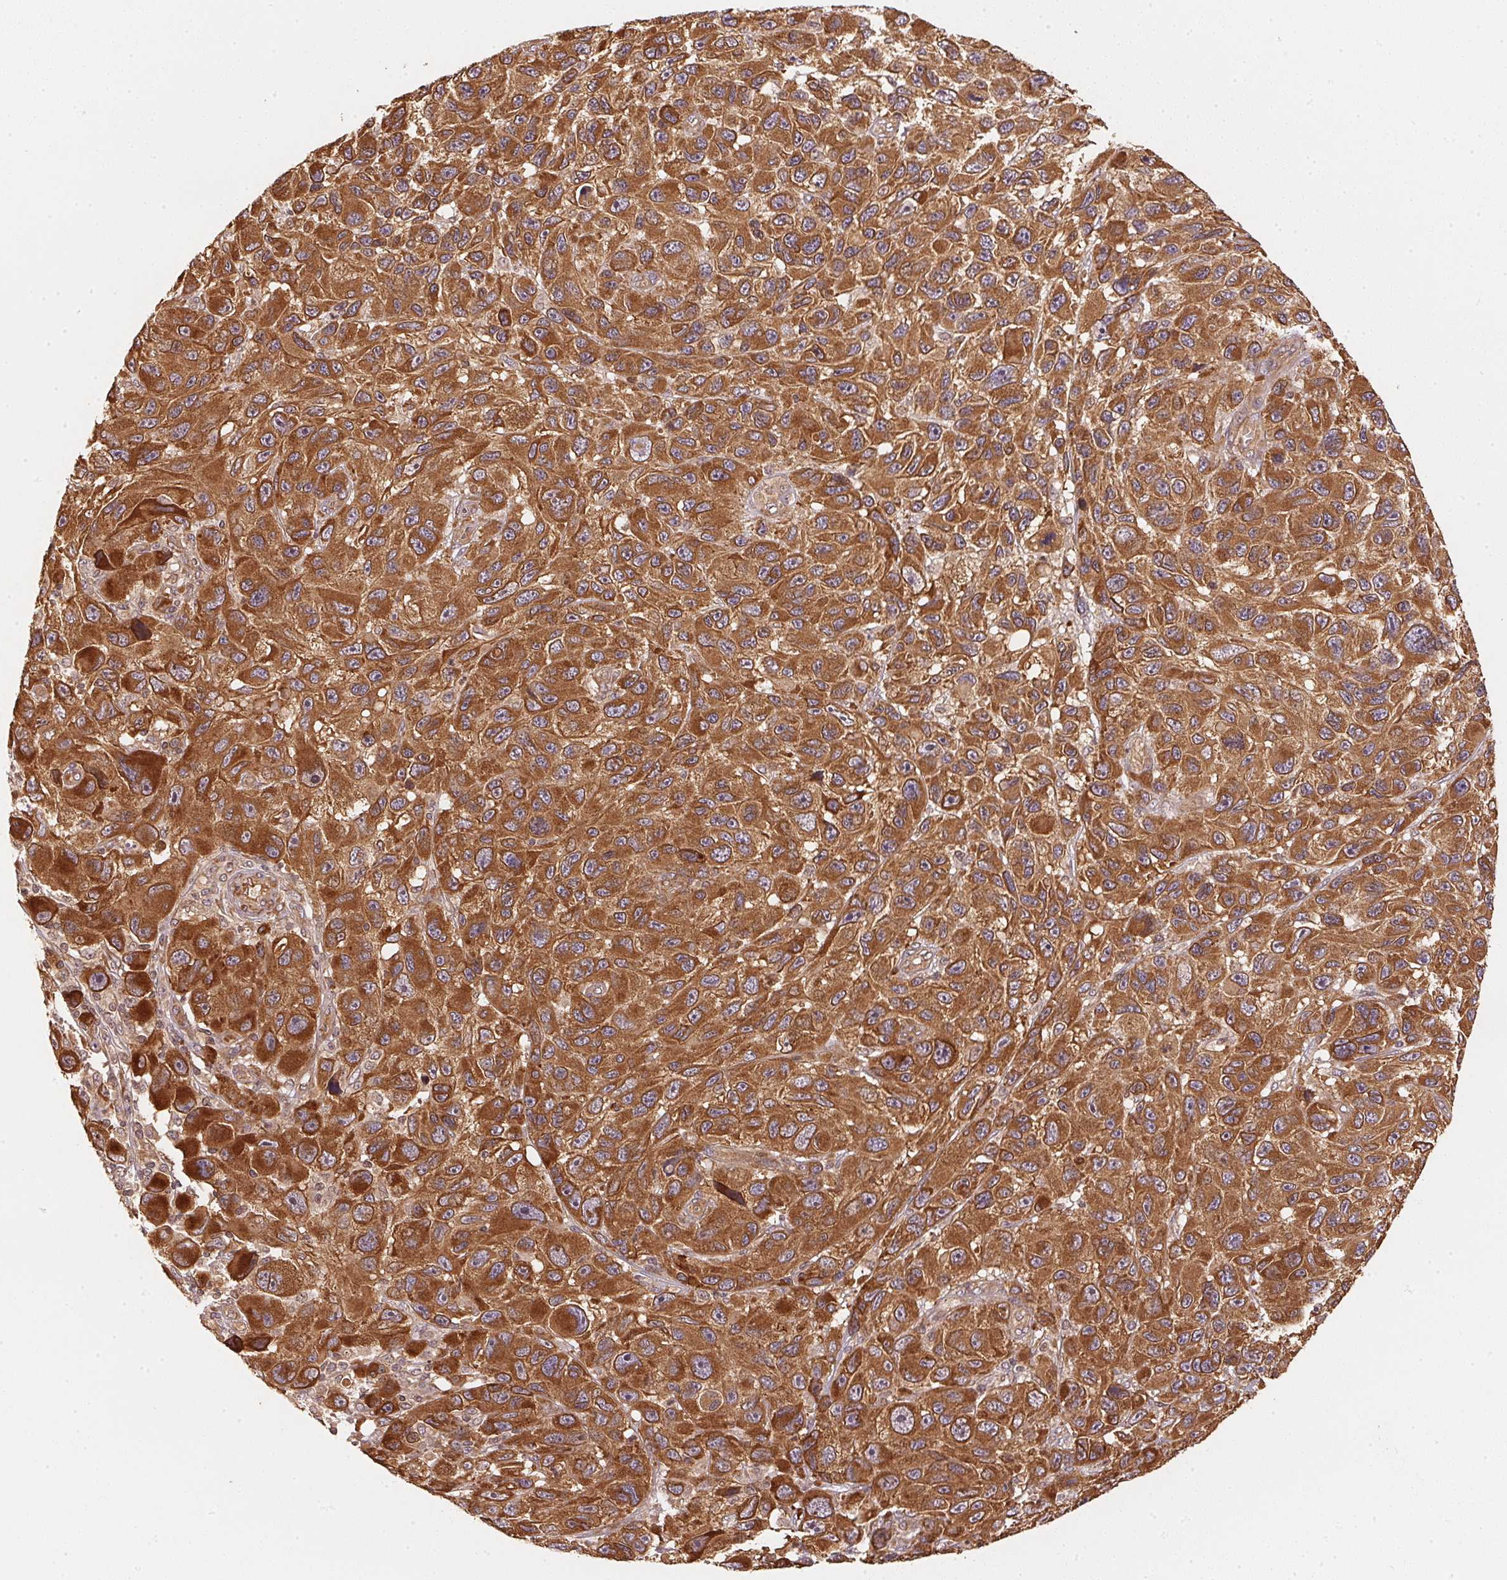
{"staining": {"intensity": "strong", "quantity": ">75%", "location": "cytoplasmic/membranous"}, "tissue": "melanoma", "cell_type": "Tumor cells", "image_type": "cancer", "snomed": [{"axis": "morphology", "description": "Malignant melanoma, NOS"}, {"axis": "topography", "description": "Skin"}], "caption": "An image of human malignant melanoma stained for a protein reveals strong cytoplasmic/membranous brown staining in tumor cells.", "gene": "STRN4", "patient": {"sex": "male", "age": 53}}